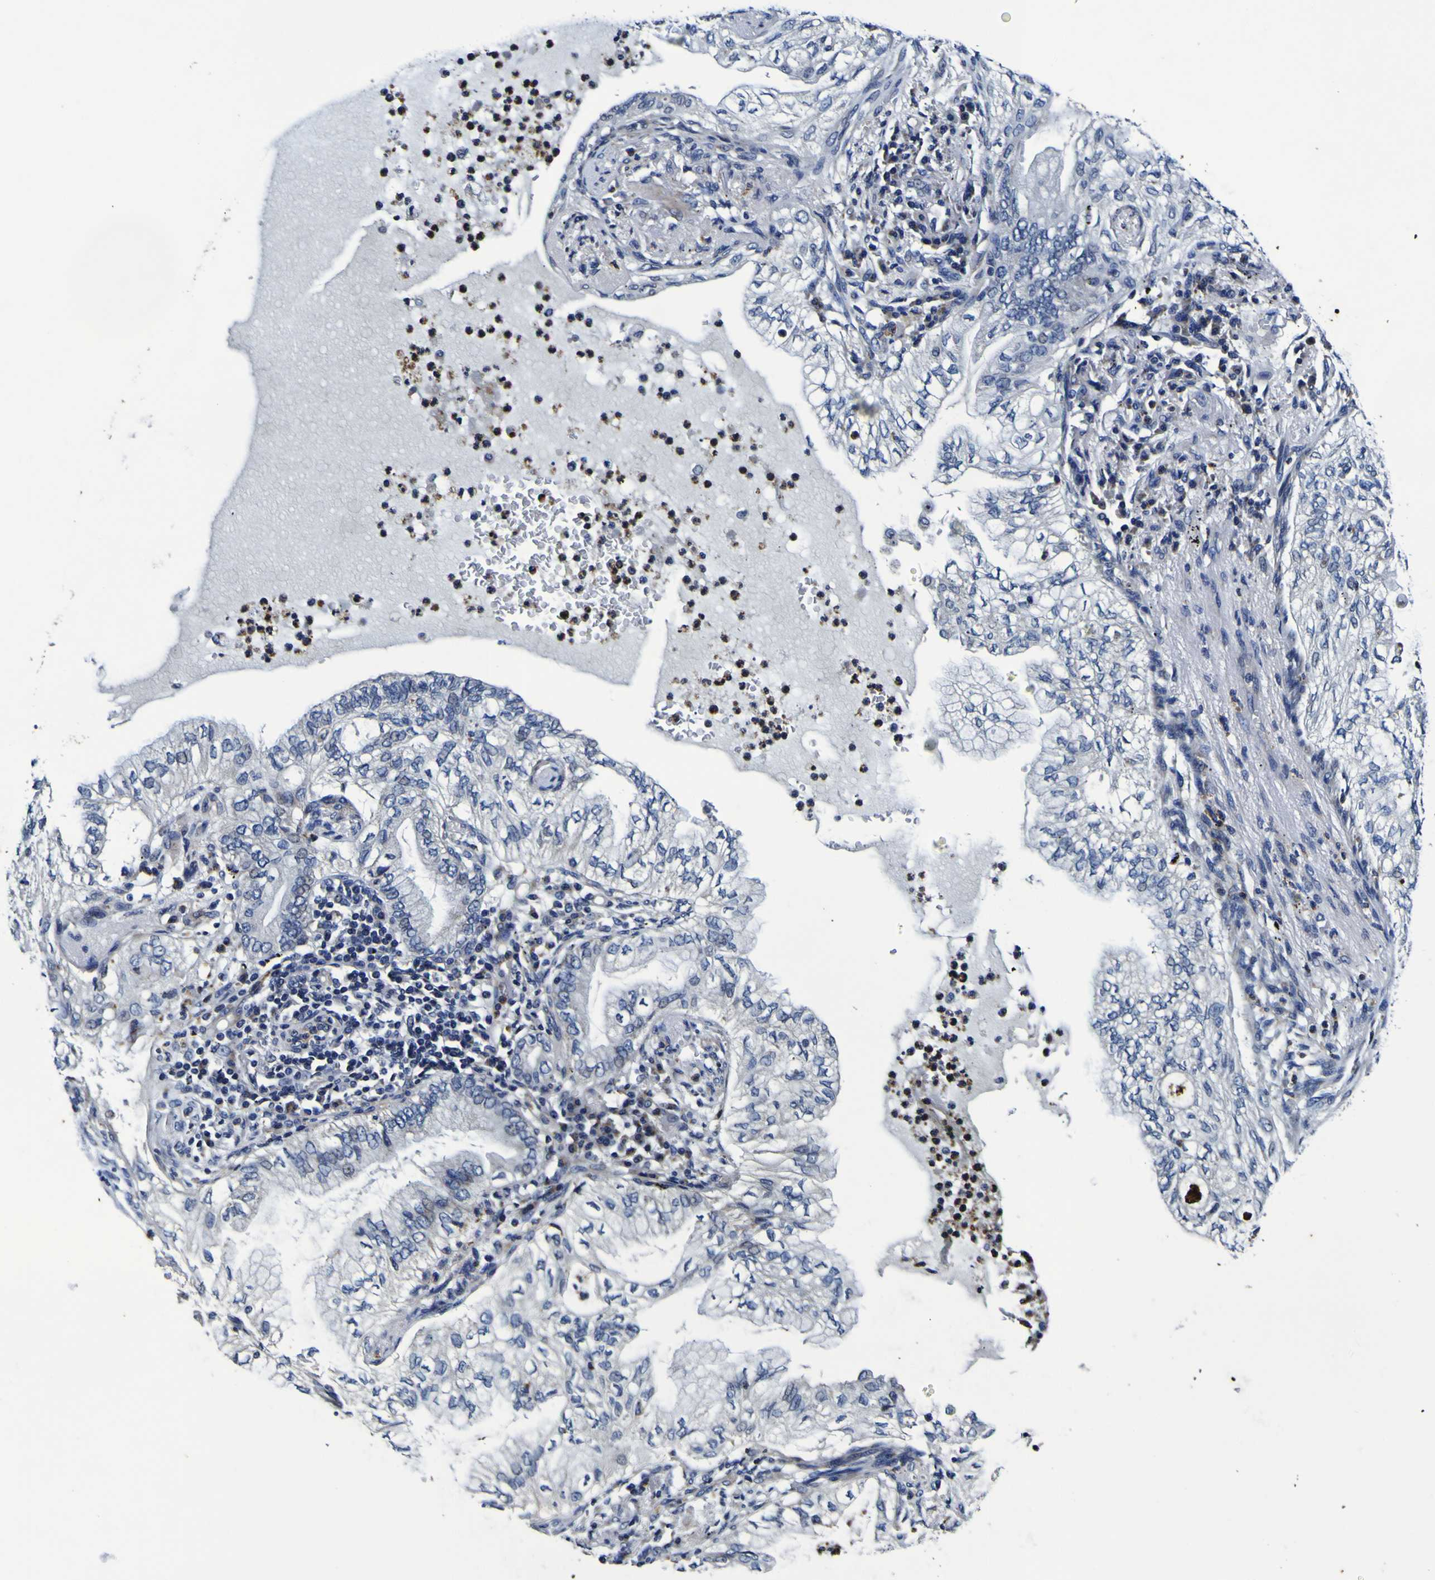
{"staining": {"intensity": "negative", "quantity": "none", "location": "none"}, "tissue": "lung cancer", "cell_type": "Tumor cells", "image_type": "cancer", "snomed": [{"axis": "morphology", "description": "Normal tissue, NOS"}, {"axis": "morphology", "description": "Adenocarcinoma, NOS"}, {"axis": "topography", "description": "Bronchus"}, {"axis": "topography", "description": "Lung"}], "caption": "Immunohistochemistry histopathology image of human lung cancer (adenocarcinoma) stained for a protein (brown), which displays no expression in tumor cells.", "gene": "PANK4", "patient": {"sex": "female", "age": 70}}